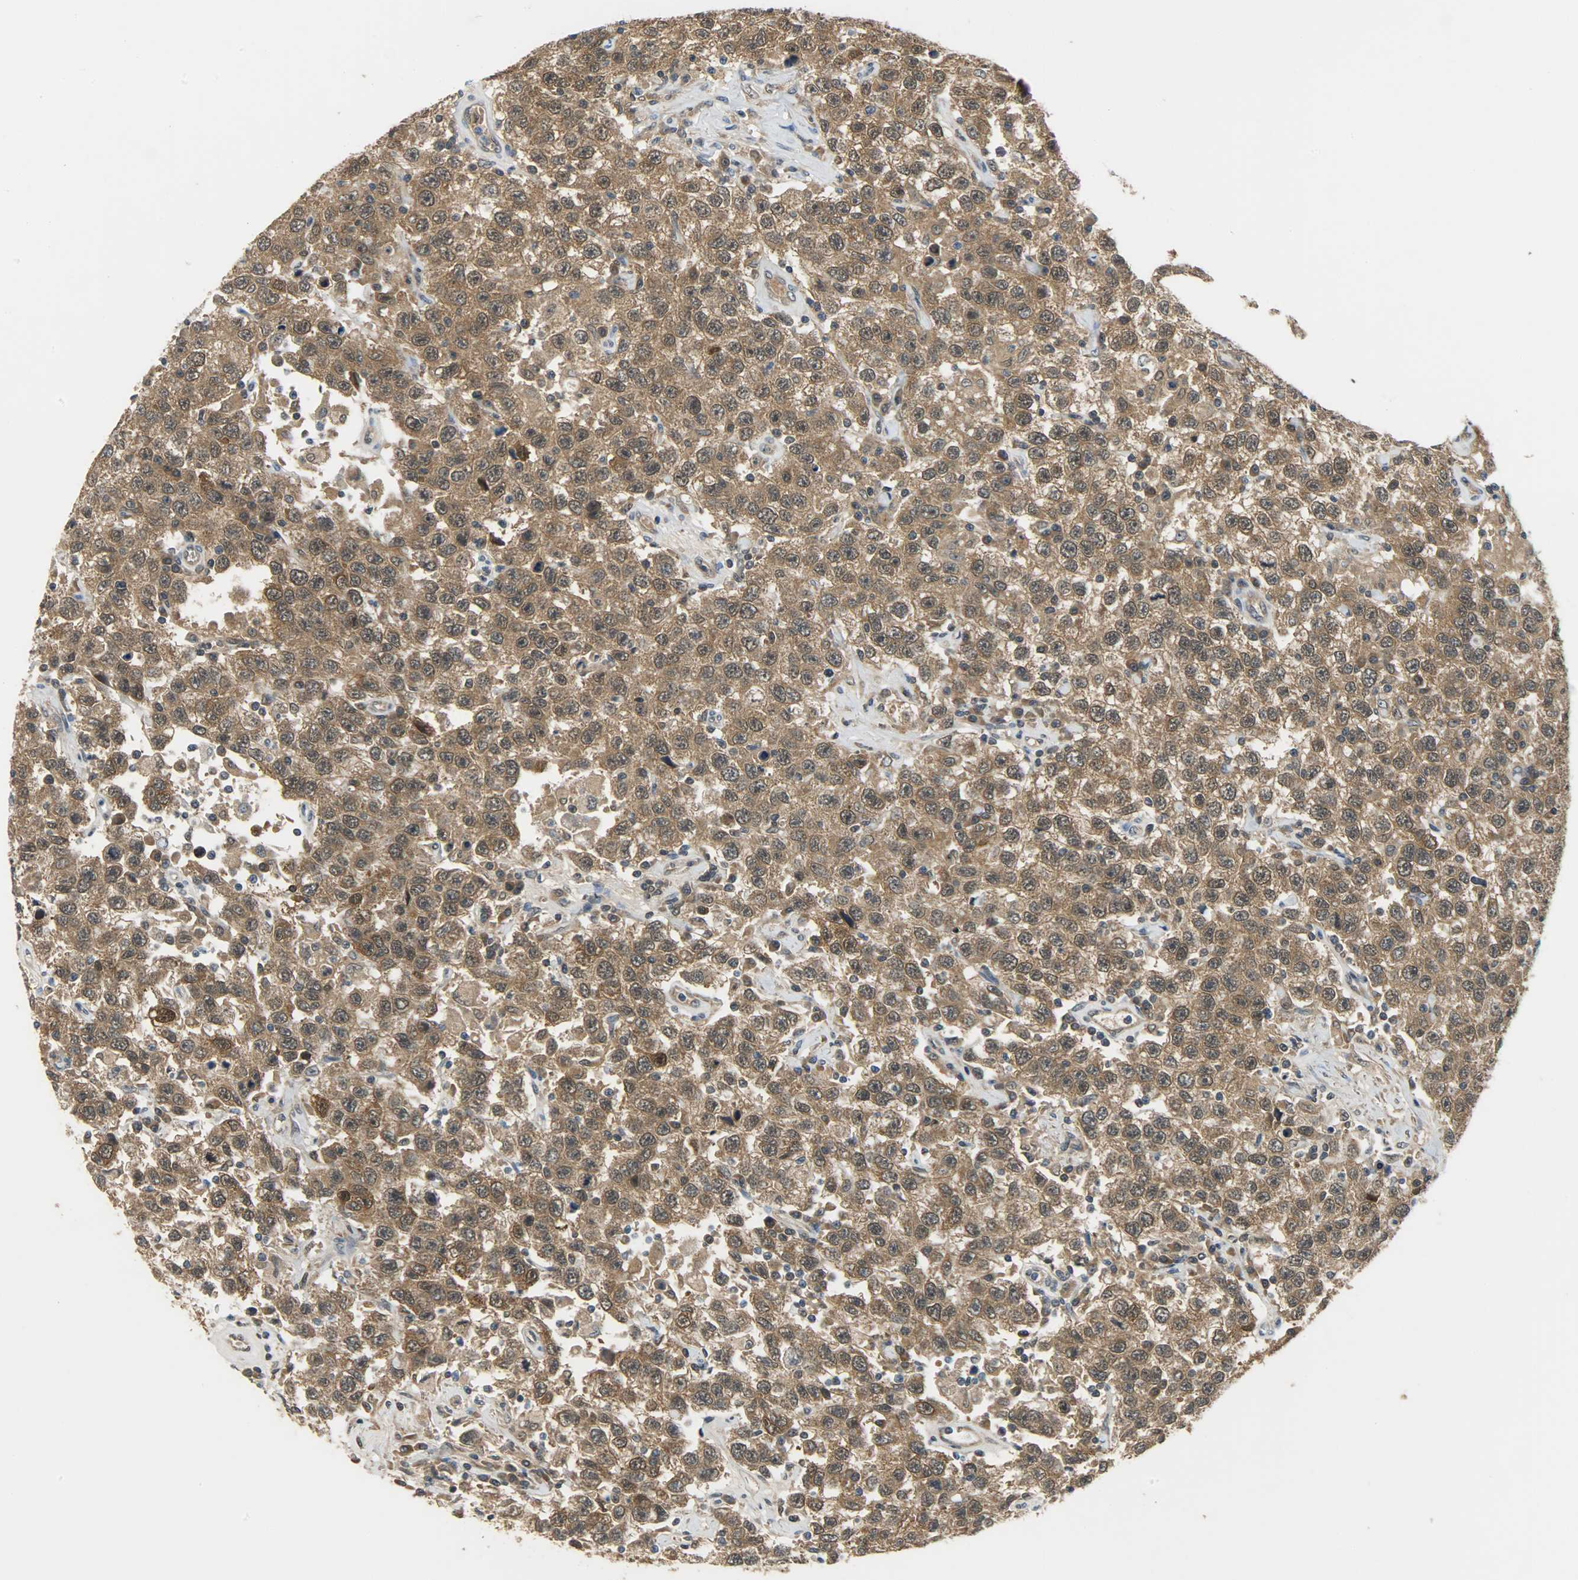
{"staining": {"intensity": "strong", "quantity": ">75%", "location": "cytoplasmic/membranous,nuclear"}, "tissue": "testis cancer", "cell_type": "Tumor cells", "image_type": "cancer", "snomed": [{"axis": "morphology", "description": "Seminoma, NOS"}, {"axis": "topography", "description": "Testis"}], "caption": "Testis cancer (seminoma) tissue demonstrates strong cytoplasmic/membranous and nuclear staining in about >75% of tumor cells, visualized by immunohistochemistry.", "gene": "EIF4EBP1", "patient": {"sex": "male", "age": 41}}